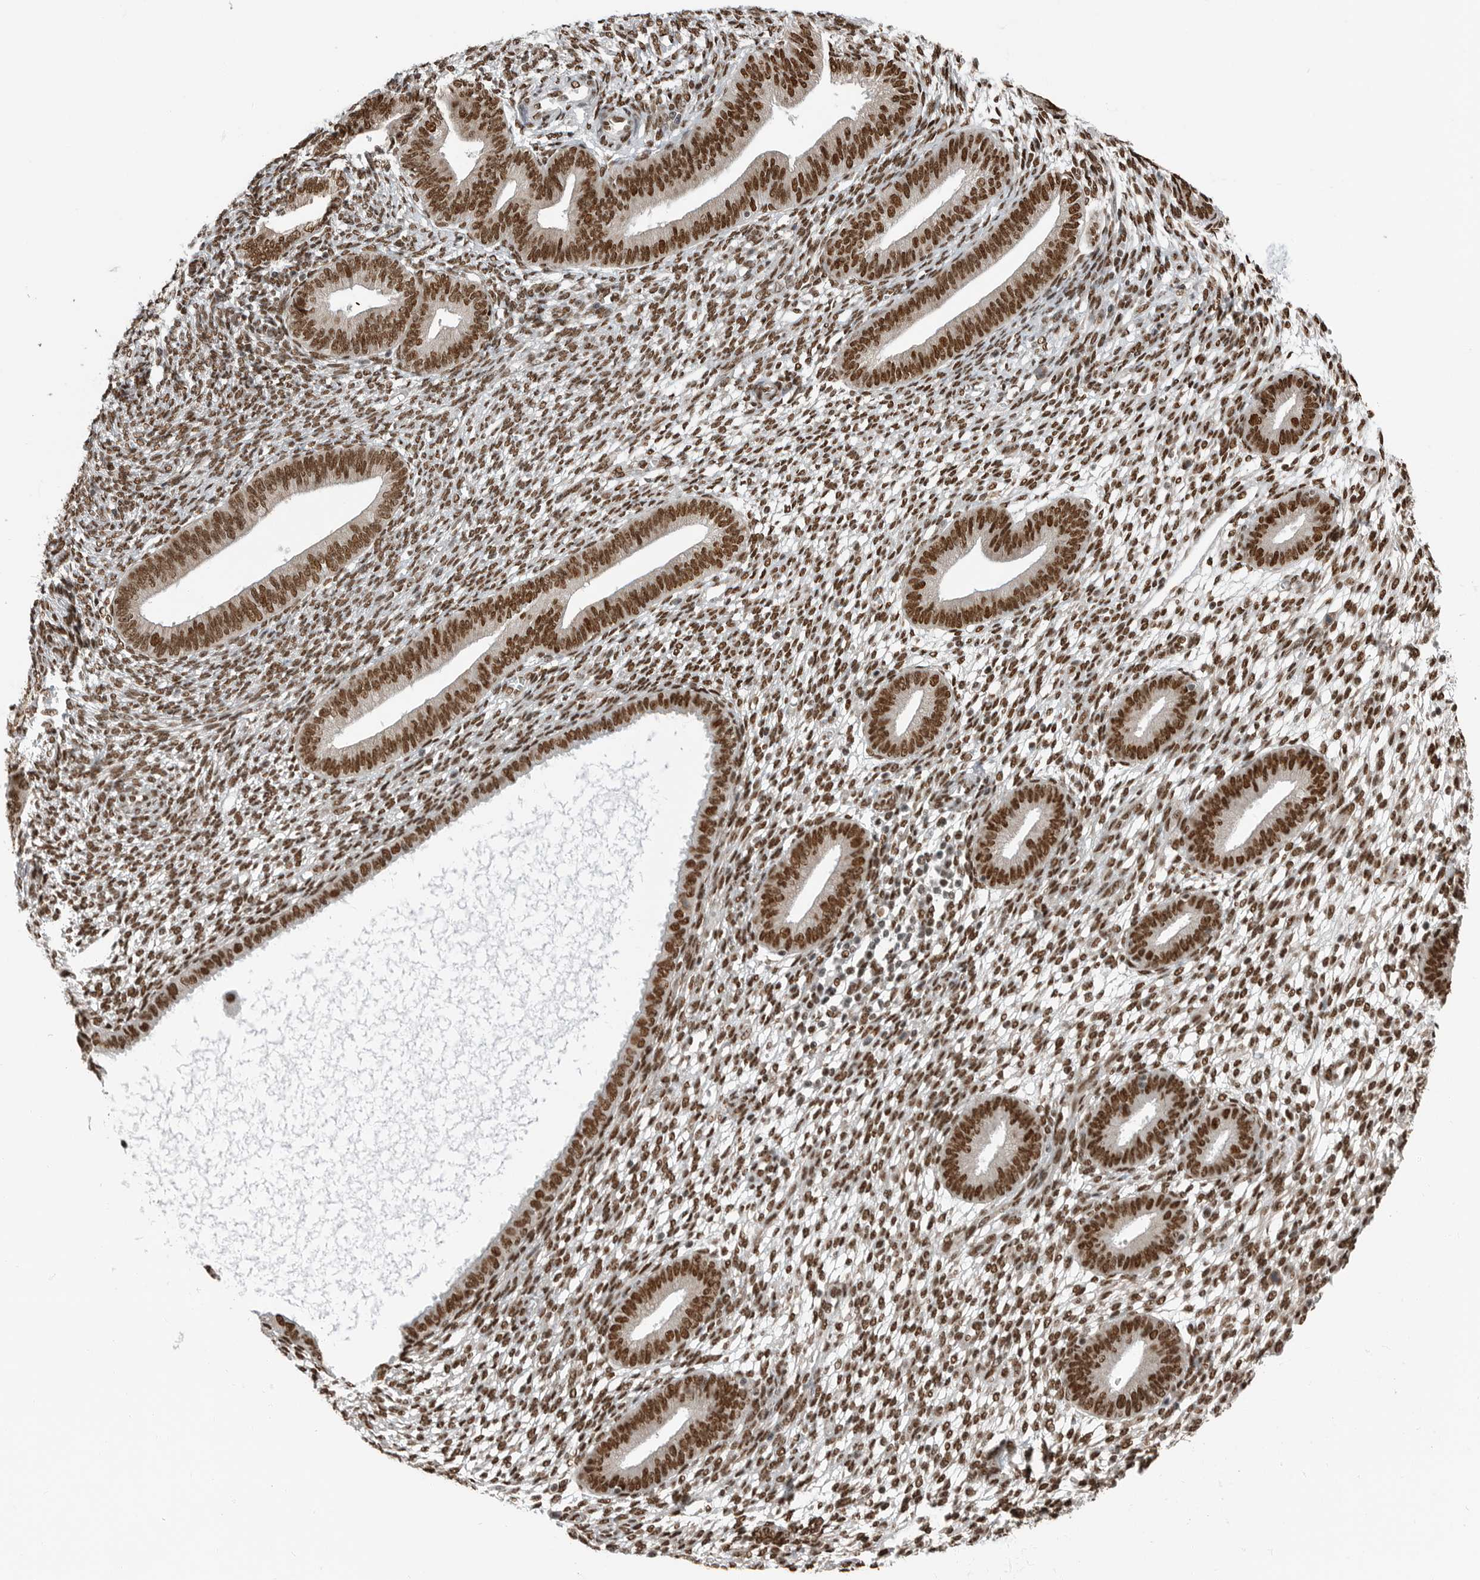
{"staining": {"intensity": "moderate", "quantity": ">75%", "location": "nuclear"}, "tissue": "endometrium", "cell_type": "Cells in endometrial stroma", "image_type": "normal", "snomed": [{"axis": "morphology", "description": "Normal tissue, NOS"}, {"axis": "topography", "description": "Endometrium"}], "caption": "About >75% of cells in endometrial stroma in normal human endometrium demonstrate moderate nuclear protein expression as visualized by brown immunohistochemical staining.", "gene": "BLZF1", "patient": {"sex": "female", "age": 46}}